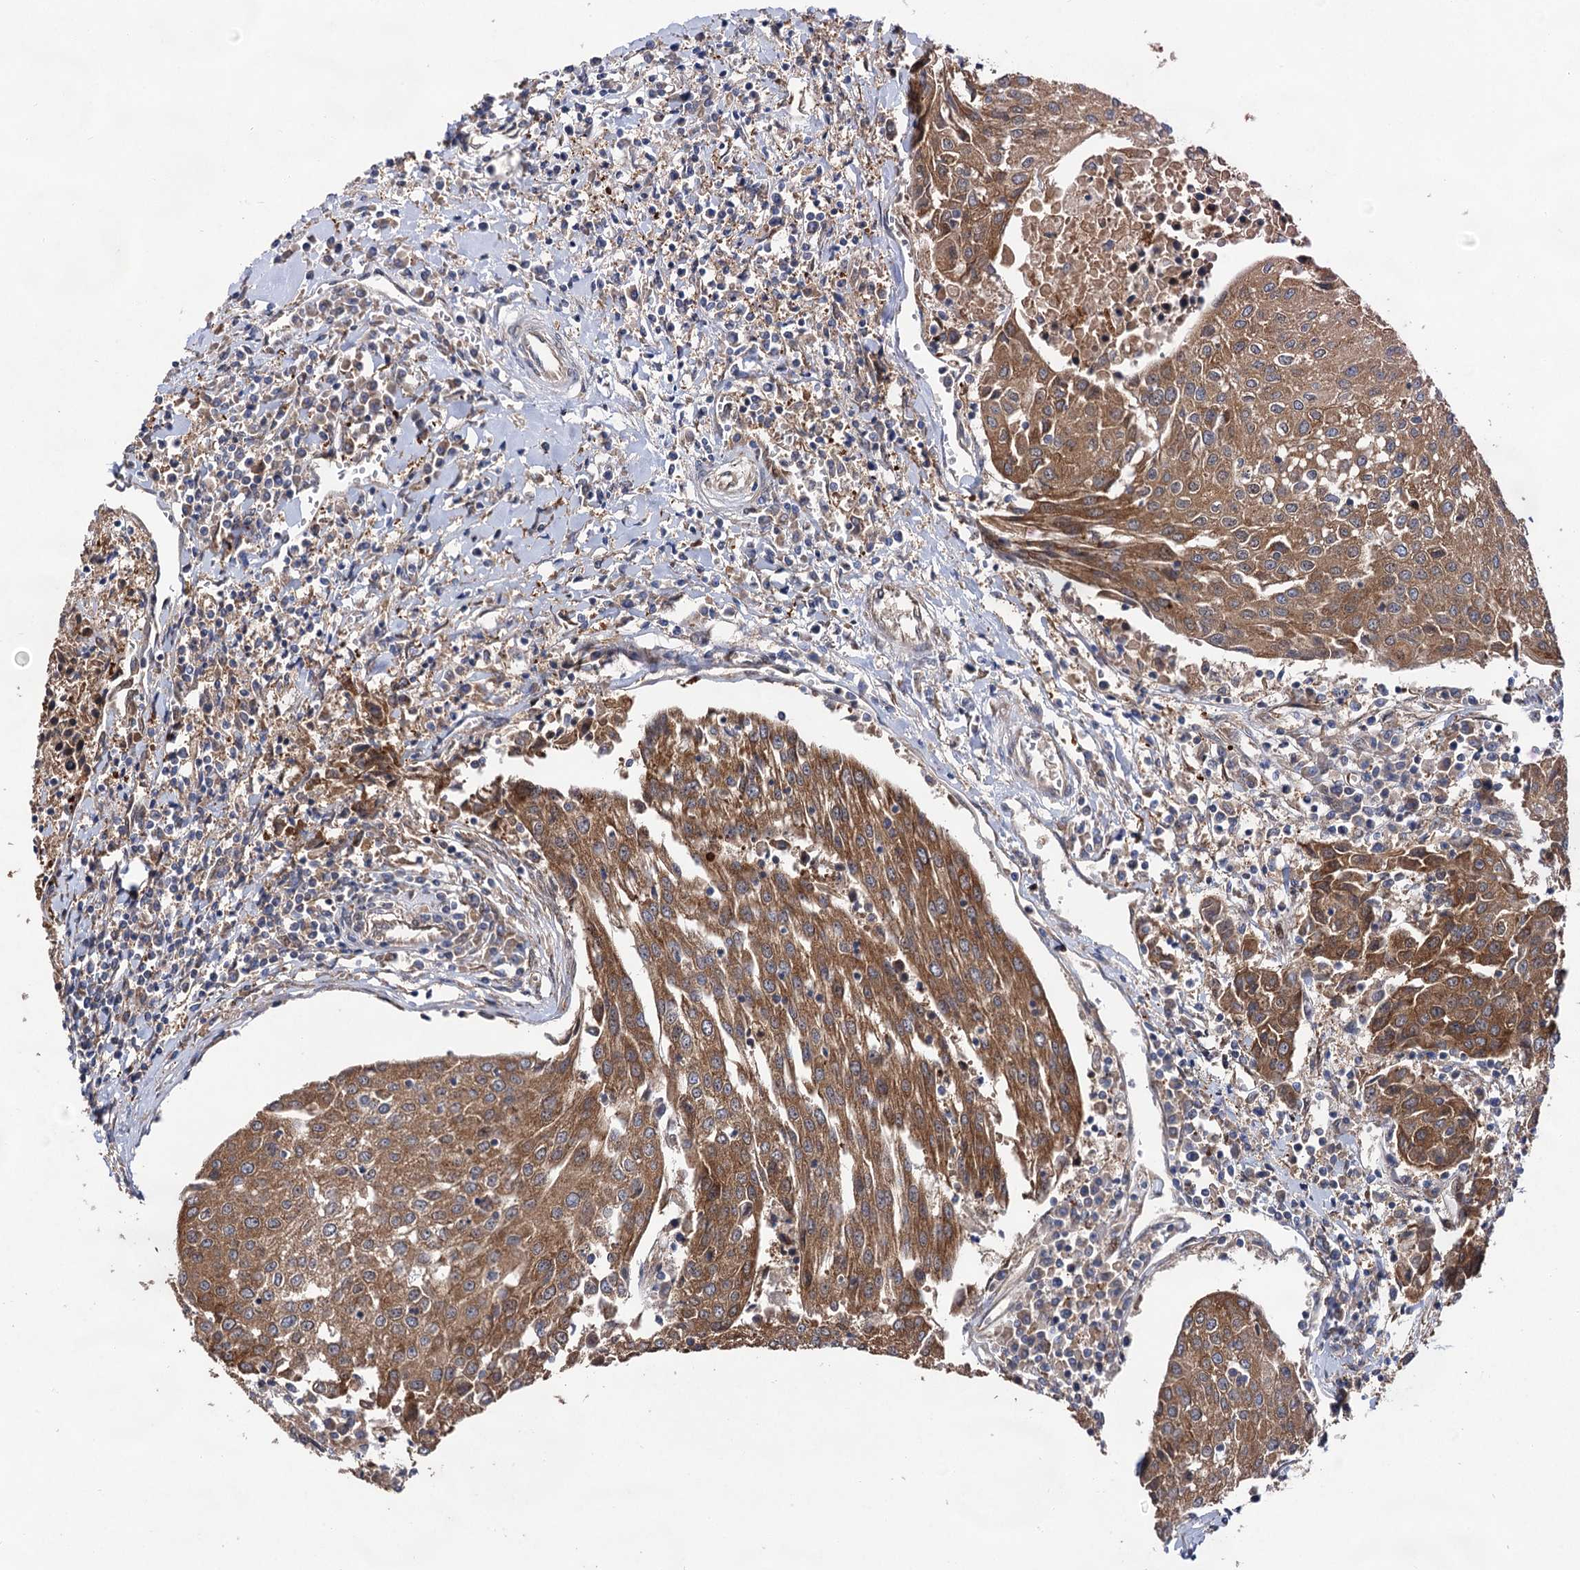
{"staining": {"intensity": "moderate", "quantity": ">75%", "location": "cytoplasmic/membranous"}, "tissue": "urothelial cancer", "cell_type": "Tumor cells", "image_type": "cancer", "snomed": [{"axis": "morphology", "description": "Urothelial carcinoma, High grade"}, {"axis": "topography", "description": "Urinary bladder"}], "caption": "Tumor cells show medium levels of moderate cytoplasmic/membranous positivity in about >75% of cells in human urothelial cancer.", "gene": "NAA25", "patient": {"sex": "female", "age": 85}}